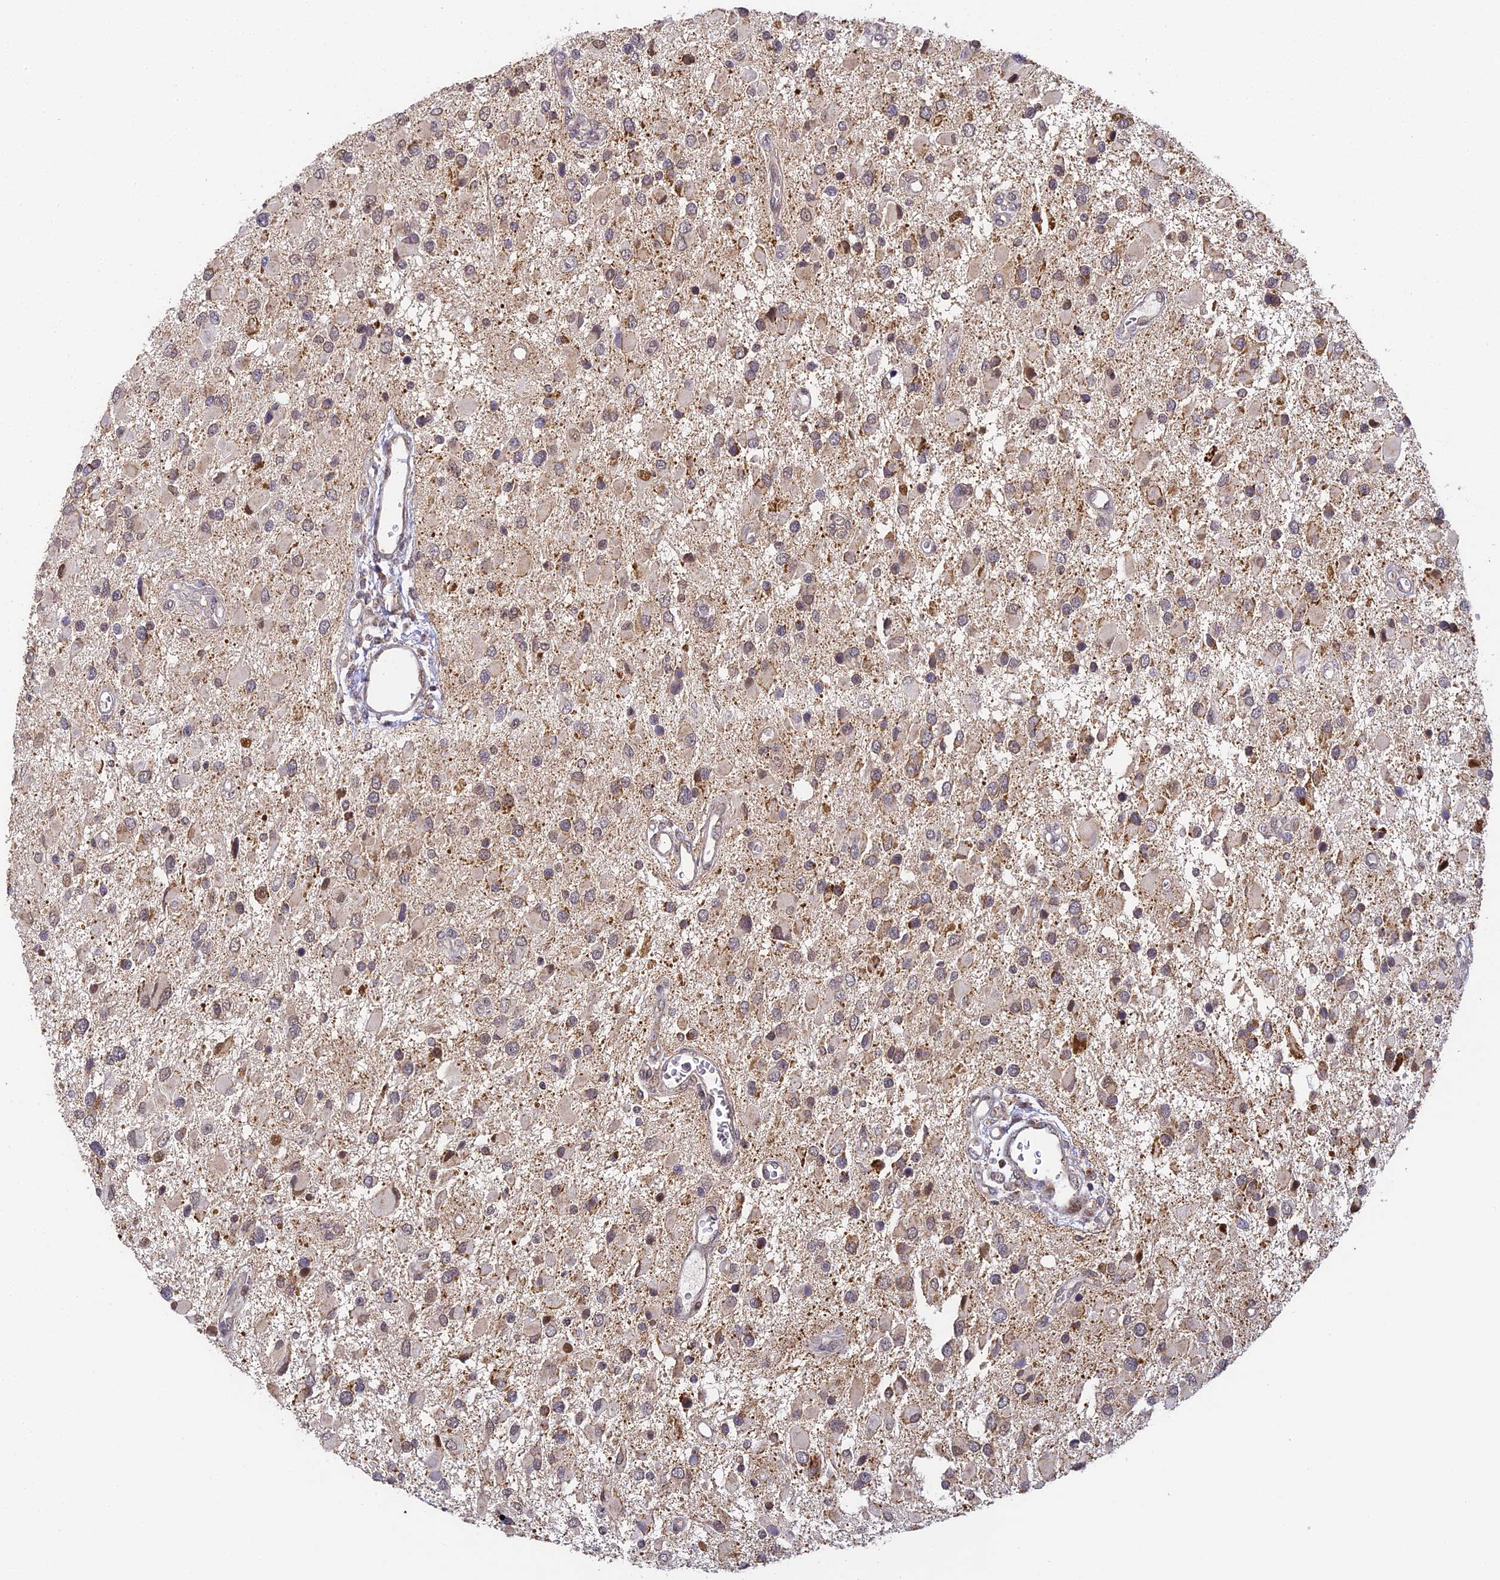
{"staining": {"intensity": "moderate", "quantity": "25%-75%", "location": "cytoplasmic/membranous,nuclear"}, "tissue": "glioma", "cell_type": "Tumor cells", "image_type": "cancer", "snomed": [{"axis": "morphology", "description": "Glioma, malignant, High grade"}, {"axis": "topography", "description": "Brain"}], "caption": "High-grade glioma (malignant) stained with DAB immunohistochemistry shows medium levels of moderate cytoplasmic/membranous and nuclear staining in approximately 25%-75% of tumor cells. (IHC, brightfield microscopy, high magnification).", "gene": "DNAAF10", "patient": {"sex": "male", "age": 53}}